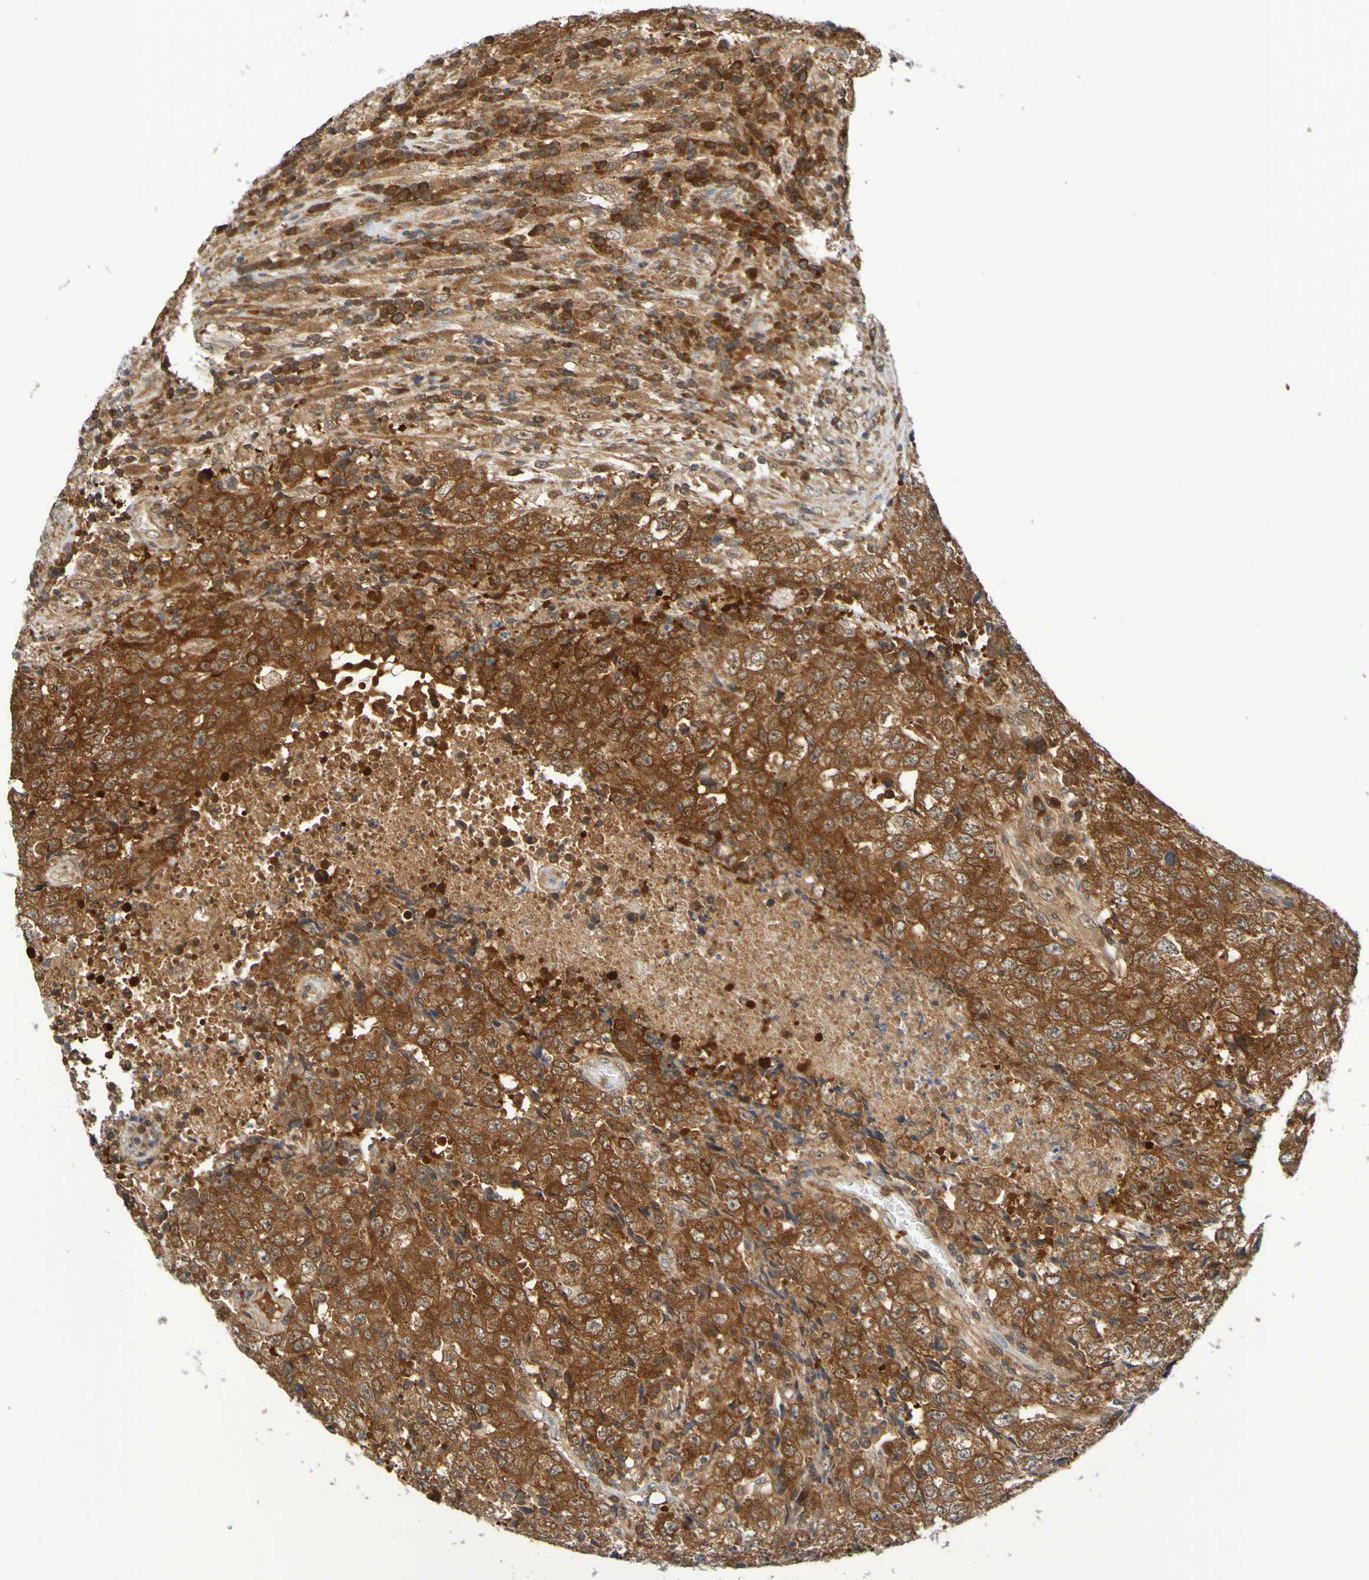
{"staining": {"intensity": "strong", "quantity": ">75%", "location": "cytoplasmic/membranous"}, "tissue": "testis cancer", "cell_type": "Tumor cells", "image_type": "cancer", "snomed": [{"axis": "morphology", "description": "Necrosis, NOS"}, {"axis": "morphology", "description": "Carcinoma, Embryonal, NOS"}, {"axis": "topography", "description": "Testis"}], "caption": "Protein expression analysis of human testis cancer reveals strong cytoplasmic/membranous staining in about >75% of tumor cells. (DAB IHC, brown staining for protein, blue staining for nuclei).", "gene": "ATIC", "patient": {"sex": "male", "age": 19}}